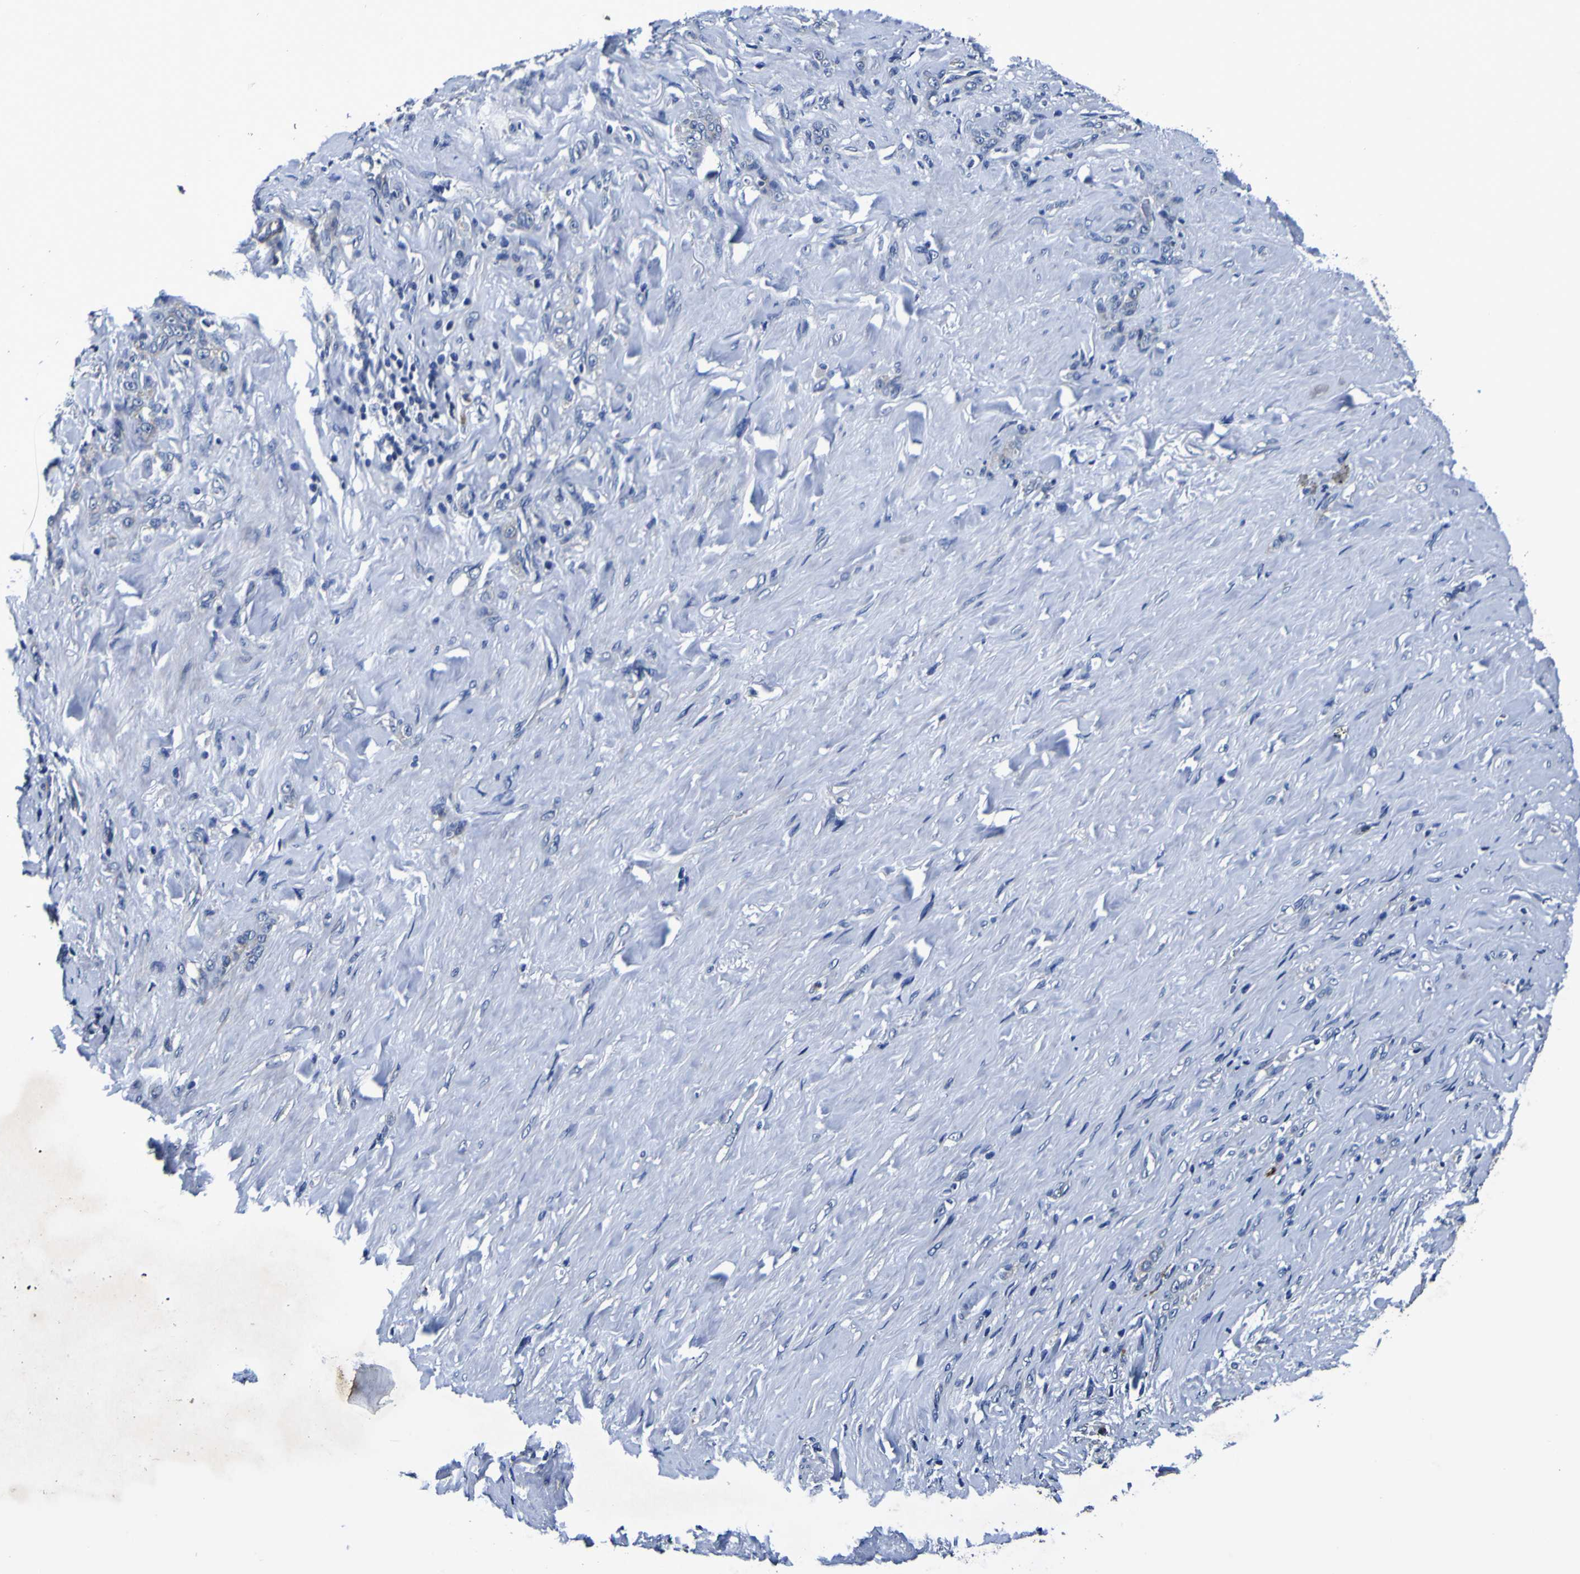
{"staining": {"intensity": "negative", "quantity": "none", "location": "none"}, "tissue": "stomach cancer", "cell_type": "Tumor cells", "image_type": "cancer", "snomed": [{"axis": "morphology", "description": "Adenocarcinoma, NOS"}, {"axis": "topography", "description": "Stomach"}], "caption": "Stomach cancer was stained to show a protein in brown. There is no significant staining in tumor cells.", "gene": "PANK4", "patient": {"sex": "male", "age": 82}}